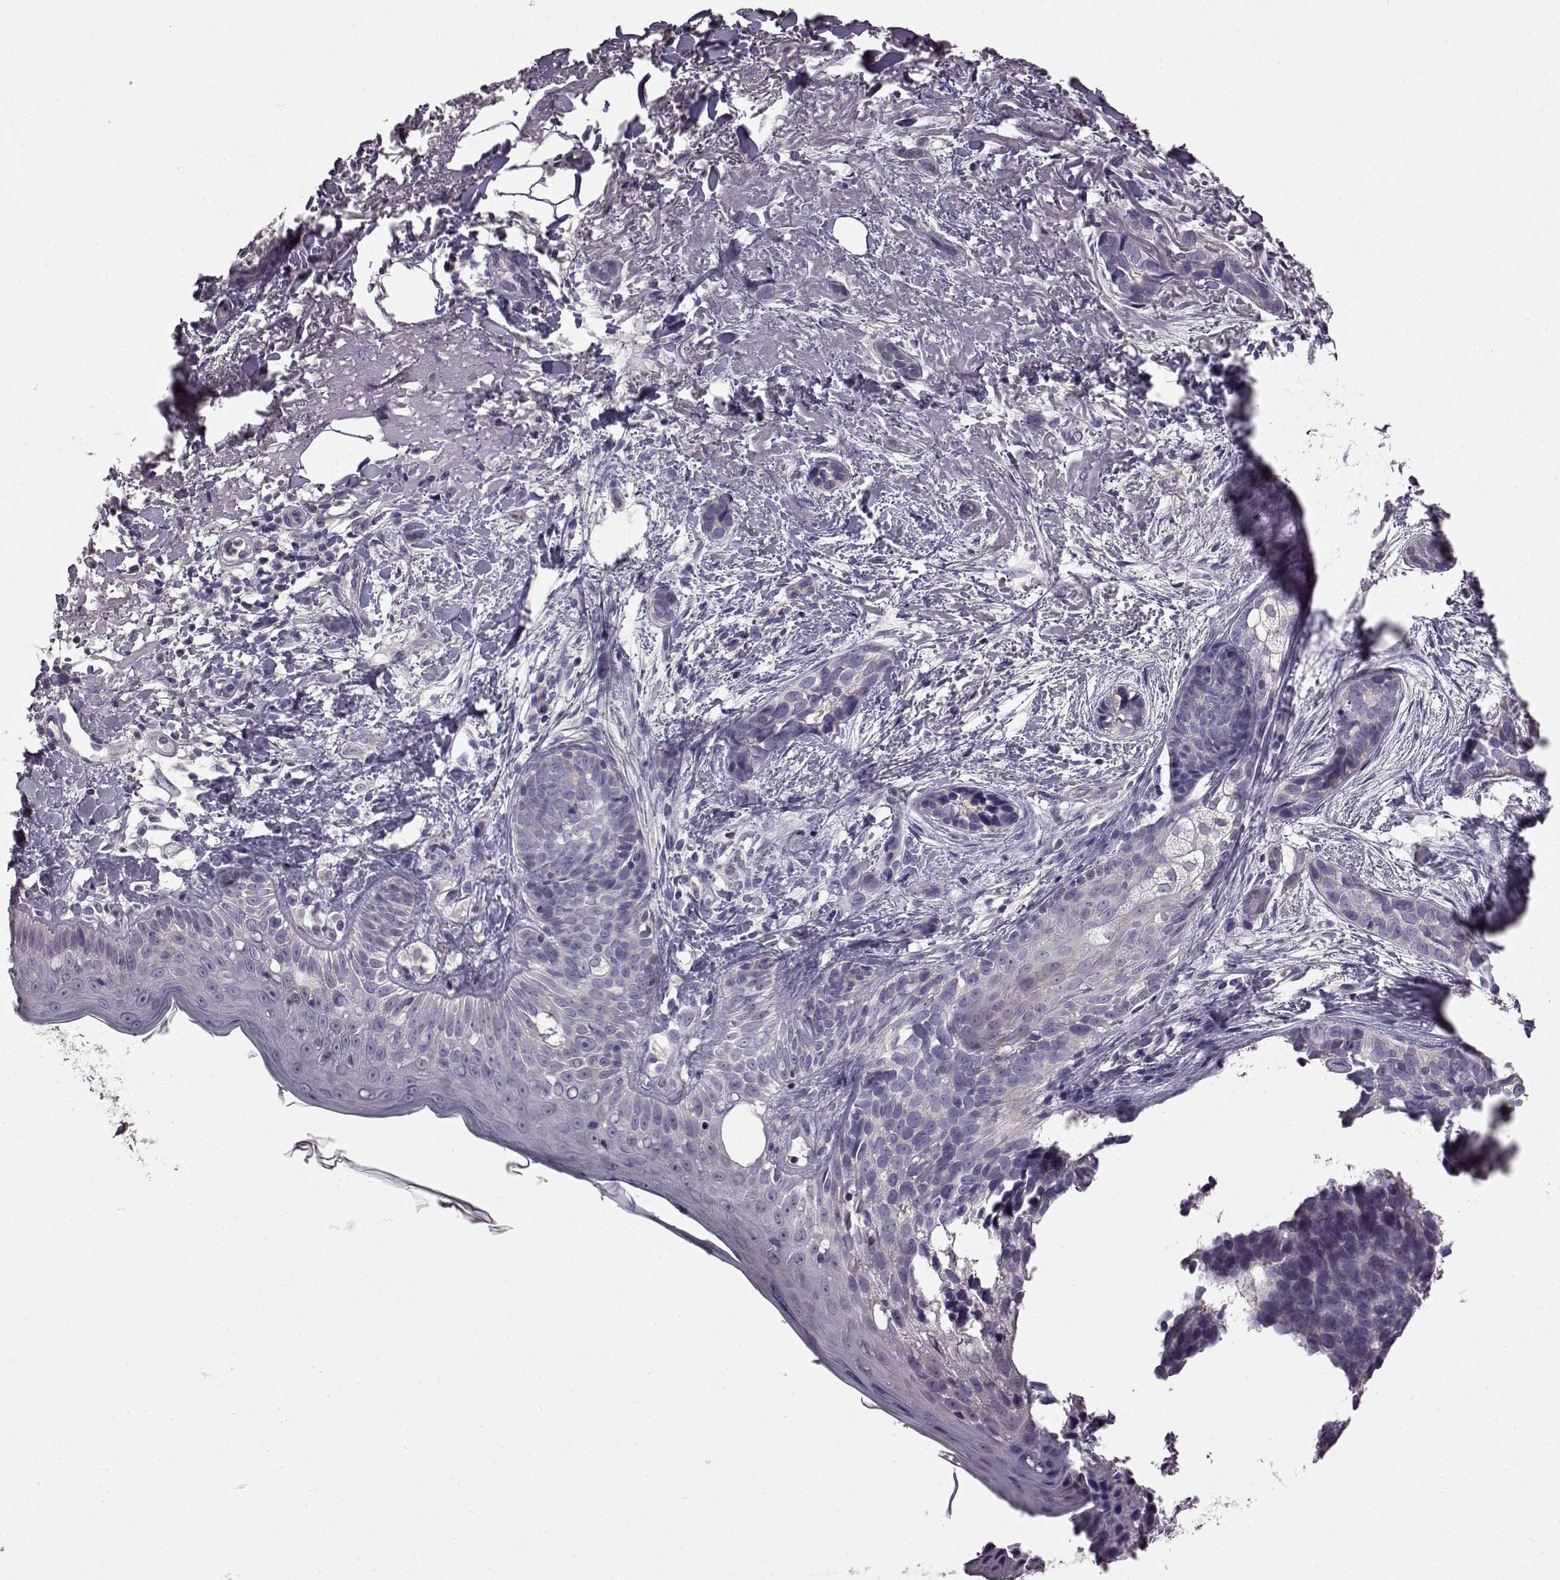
{"staining": {"intensity": "negative", "quantity": "none", "location": "none"}, "tissue": "skin cancer", "cell_type": "Tumor cells", "image_type": "cancer", "snomed": [{"axis": "morphology", "description": "Basal cell carcinoma"}, {"axis": "topography", "description": "Skin"}], "caption": "Photomicrograph shows no protein expression in tumor cells of skin cancer (basal cell carcinoma) tissue. (DAB immunohistochemistry (IHC) visualized using brightfield microscopy, high magnification).", "gene": "ADGRG2", "patient": {"sex": "male", "age": 87}}